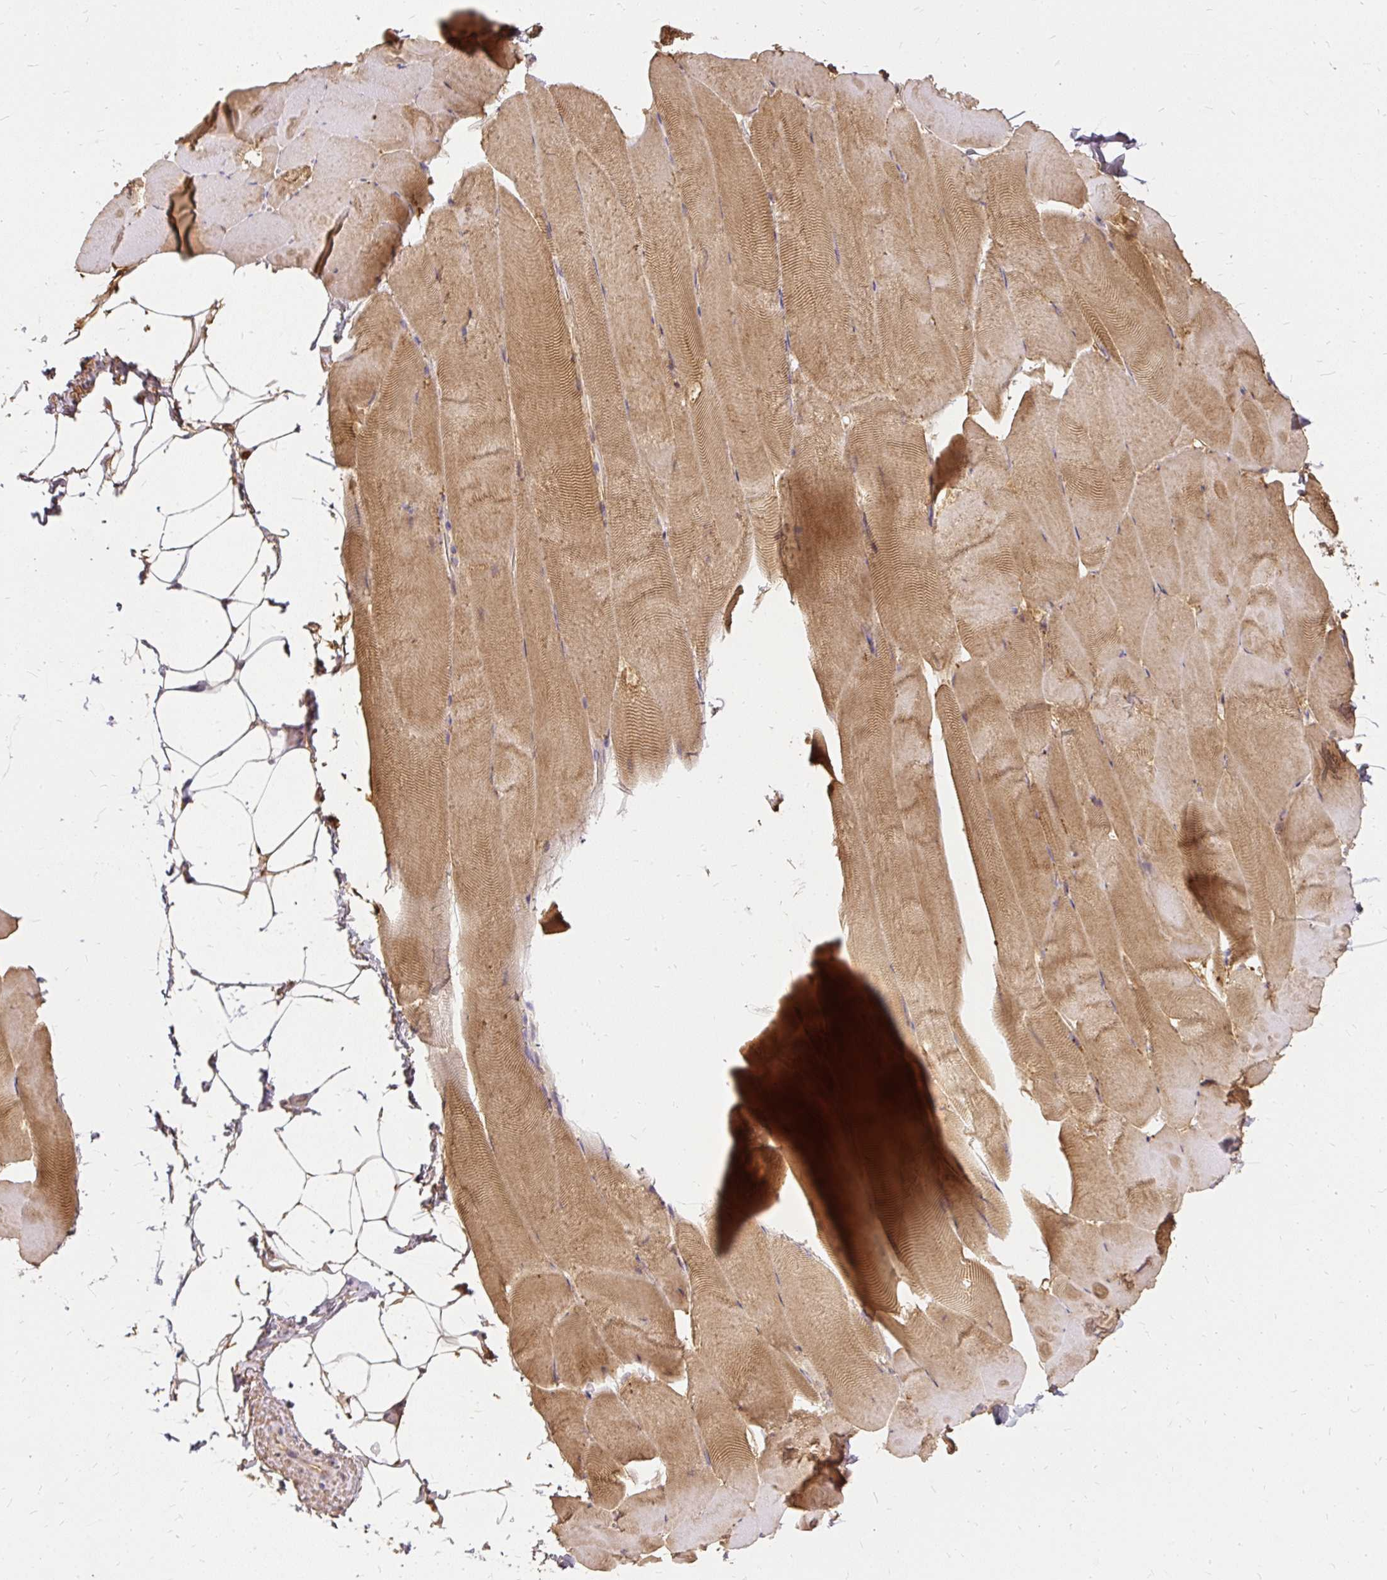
{"staining": {"intensity": "moderate", "quantity": "25%-75%", "location": "cytoplasmic/membranous"}, "tissue": "skeletal muscle", "cell_type": "Myocytes", "image_type": "normal", "snomed": [{"axis": "morphology", "description": "Normal tissue, NOS"}, {"axis": "topography", "description": "Skeletal muscle"}], "caption": "Myocytes reveal medium levels of moderate cytoplasmic/membranous positivity in about 25%-75% of cells in normal human skeletal muscle. The staining was performed using DAB (3,3'-diaminobenzidine), with brown indicating positive protein expression. Nuclei are stained blue with hematoxylin.", "gene": "AP5S1", "patient": {"sex": "female", "age": 64}}